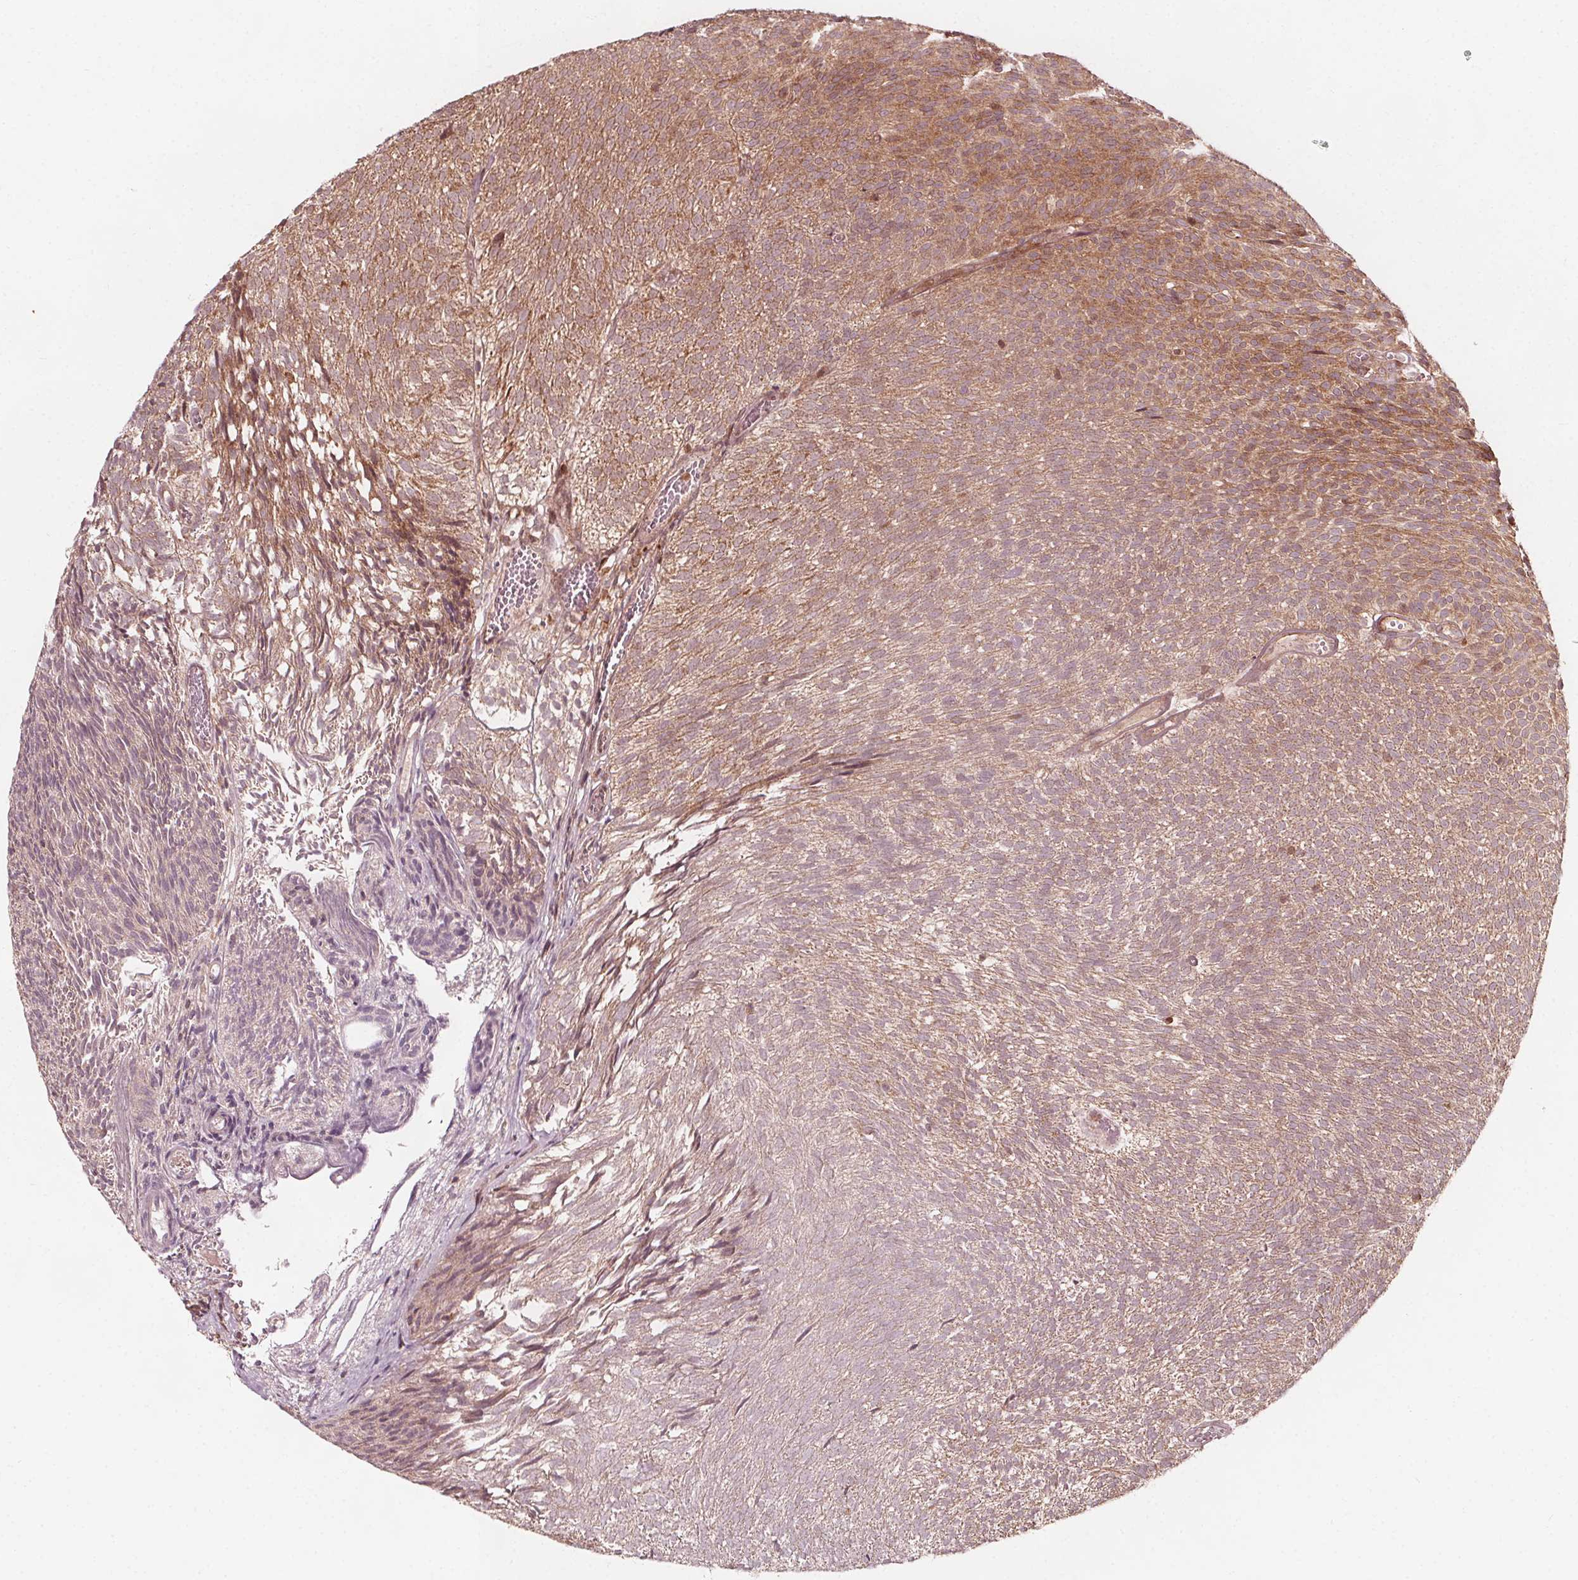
{"staining": {"intensity": "moderate", "quantity": ">75%", "location": "cytoplasmic/membranous"}, "tissue": "urothelial cancer", "cell_type": "Tumor cells", "image_type": "cancer", "snomed": [{"axis": "morphology", "description": "Urothelial carcinoma, Low grade"}, {"axis": "topography", "description": "Urinary bladder"}], "caption": "Urothelial cancer tissue demonstrates moderate cytoplasmic/membranous positivity in about >75% of tumor cells, visualized by immunohistochemistry.", "gene": "AIP", "patient": {"sex": "male", "age": 77}}